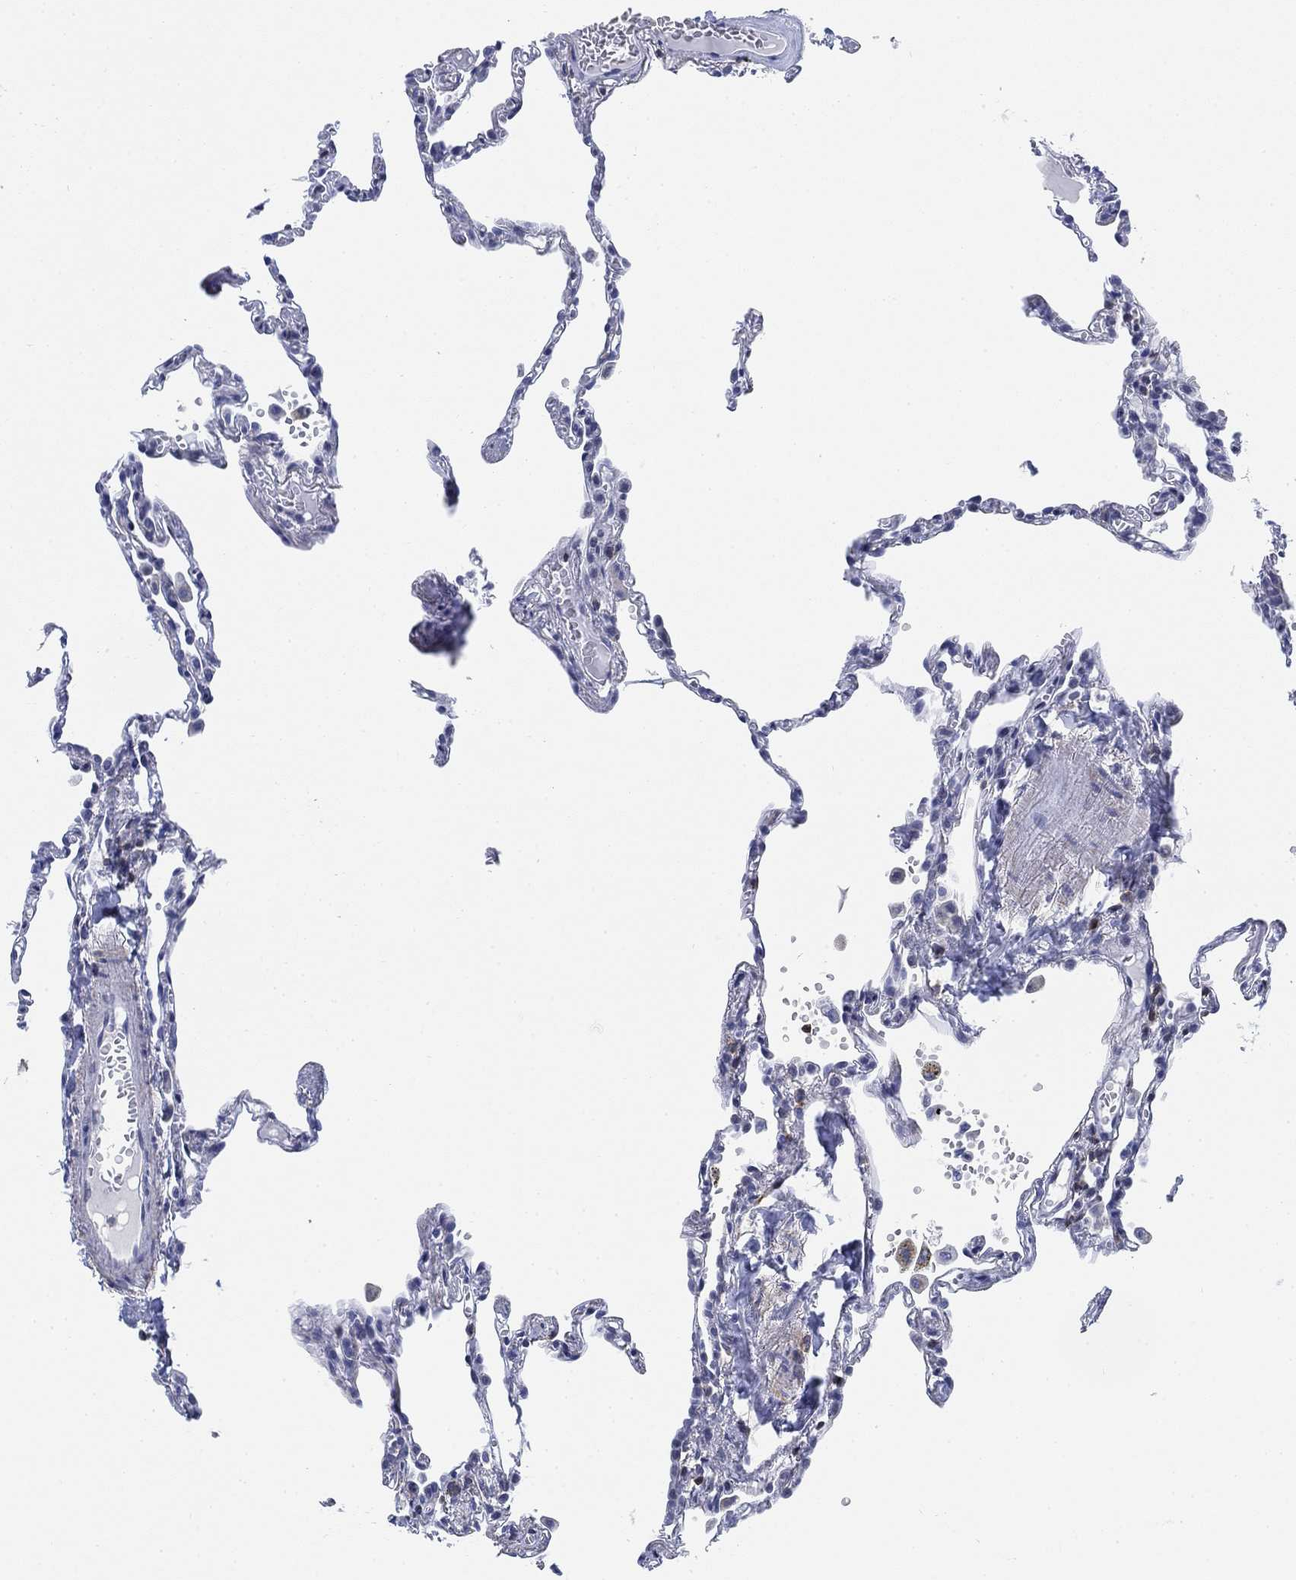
{"staining": {"intensity": "negative", "quantity": "none", "location": "none"}, "tissue": "lung", "cell_type": "Alveolar cells", "image_type": "normal", "snomed": [{"axis": "morphology", "description": "Normal tissue, NOS"}, {"axis": "topography", "description": "Lung"}], "caption": "High magnification brightfield microscopy of unremarkable lung stained with DAB (brown) and counterstained with hematoxylin (blue): alveolar cells show no significant expression. (DAB (3,3'-diaminobenzidine) immunohistochemistry with hematoxylin counter stain).", "gene": "FYB1", "patient": {"sex": "male", "age": 78}}